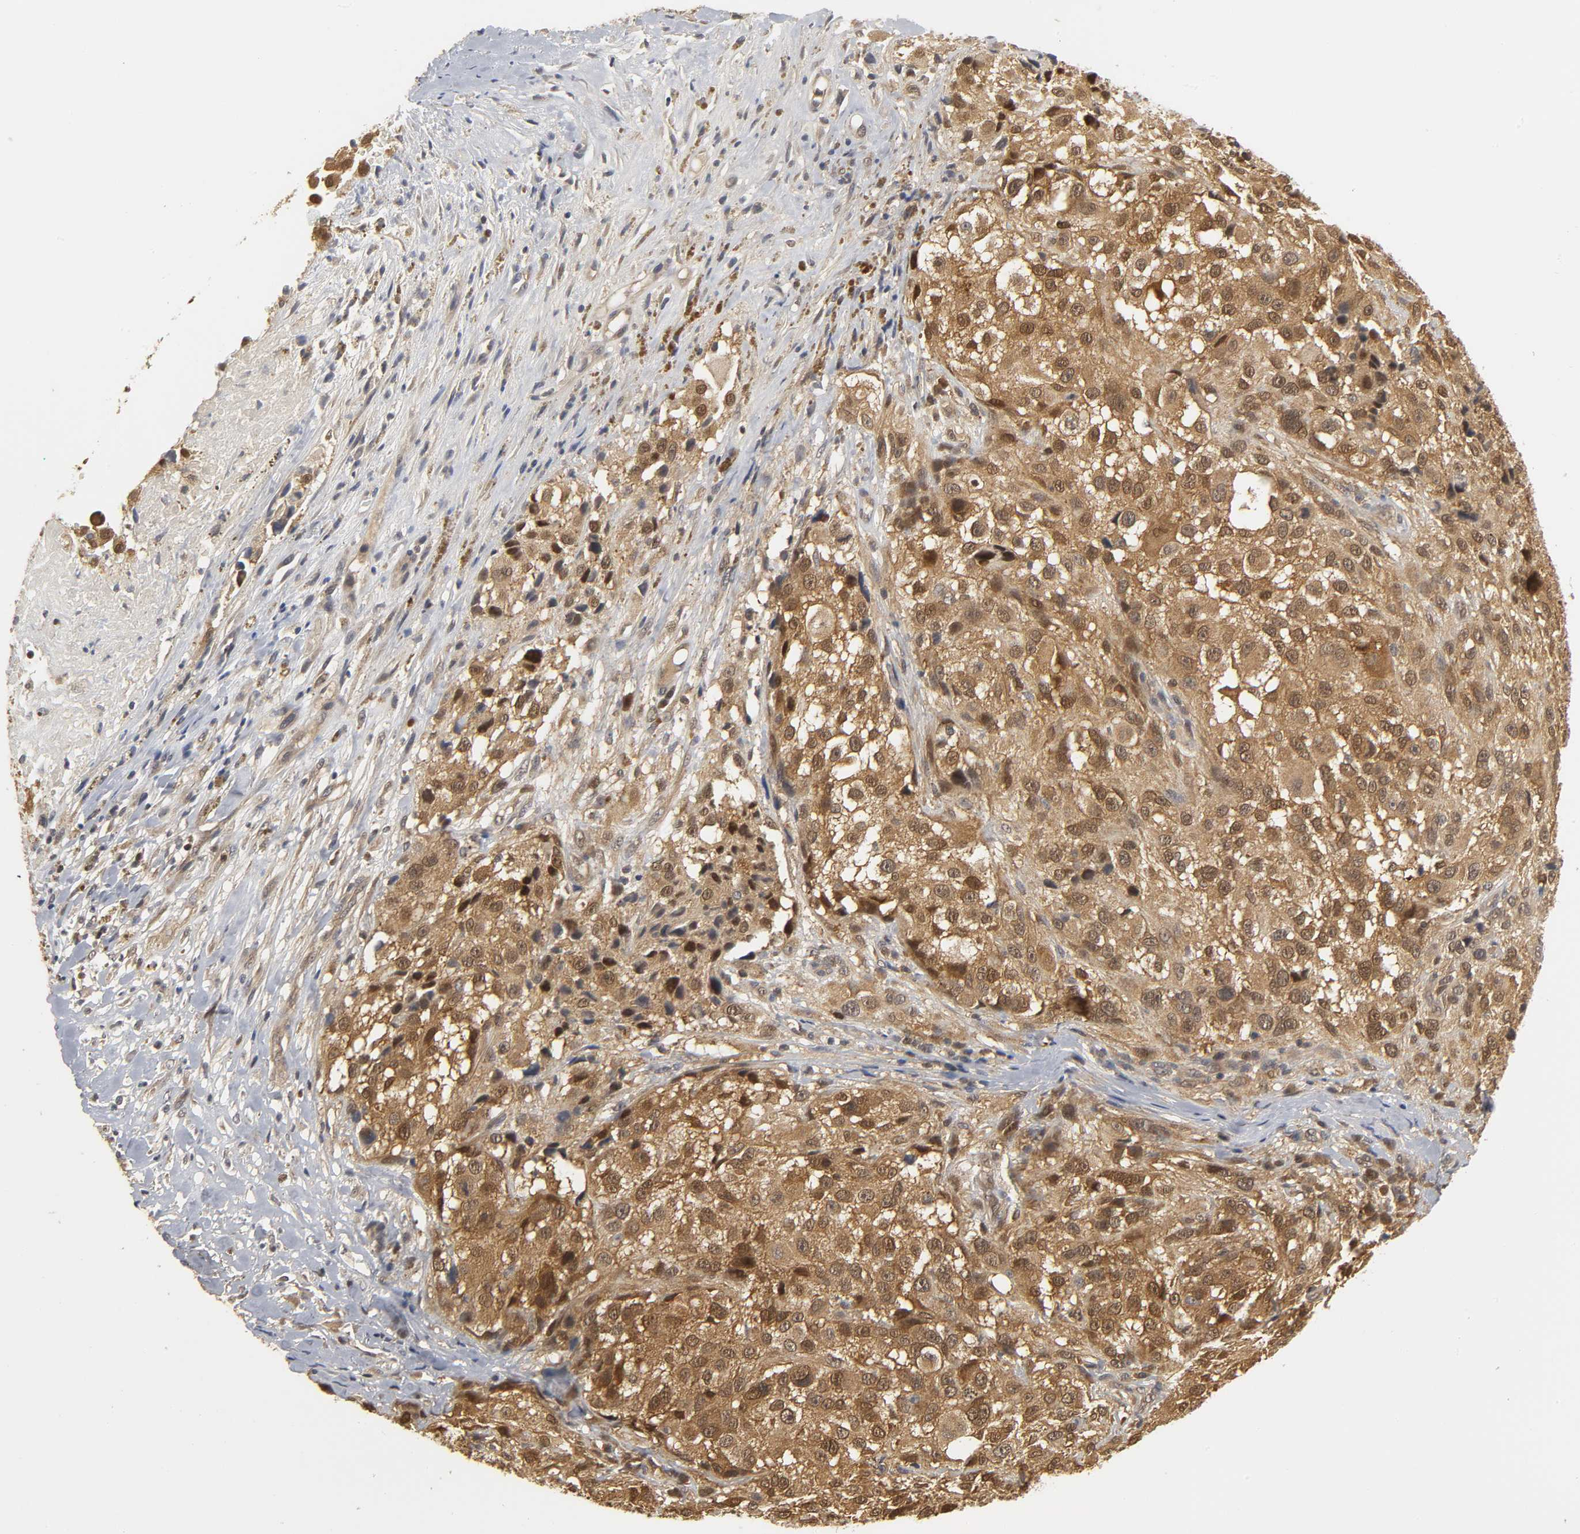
{"staining": {"intensity": "moderate", "quantity": ">75%", "location": "cytoplasmic/membranous,nuclear"}, "tissue": "melanoma", "cell_type": "Tumor cells", "image_type": "cancer", "snomed": [{"axis": "morphology", "description": "Necrosis, NOS"}, {"axis": "morphology", "description": "Malignant melanoma, NOS"}, {"axis": "topography", "description": "Skin"}], "caption": "A photomicrograph of melanoma stained for a protein demonstrates moderate cytoplasmic/membranous and nuclear brown staining in tumor cells.", "gene": "PARK7", "patient": {"sex": "female", "age": 87}}